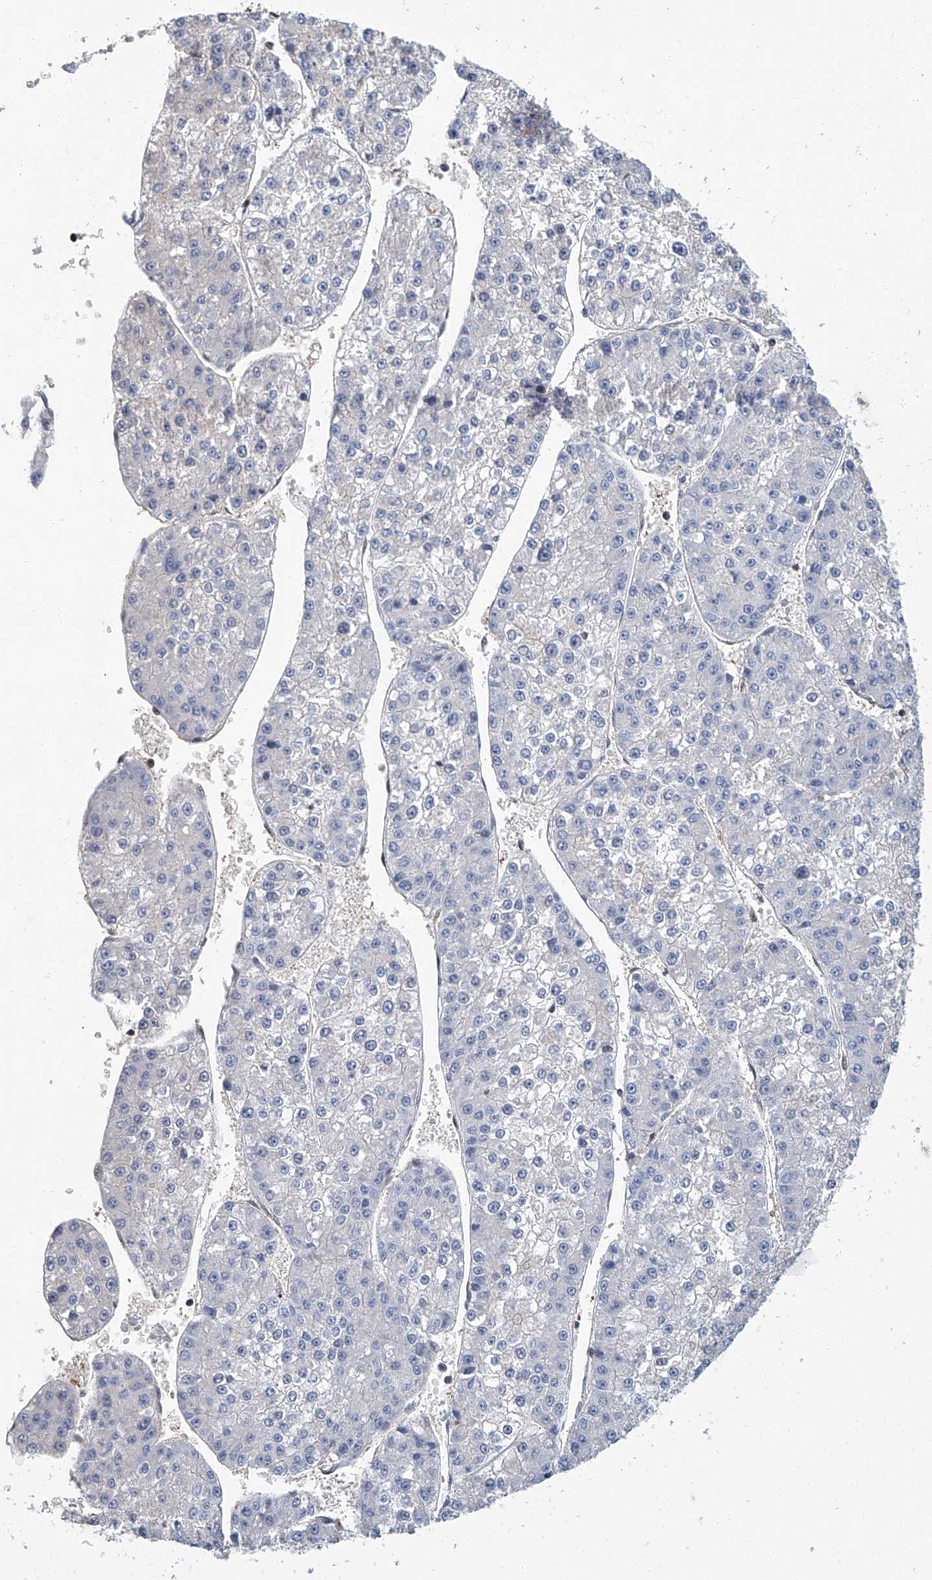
{"staining": {"intensity": "negative", "quantity": "none", "location": "none"}, "tissue": "liver cancer", "cell_type": "Tumor cells", "image_type": "cancer", "snomed": [{"axis": "morphology", "description": "Carcinoma, Hepatocellular, NOS"}, {"axis": "topography", "description": "Liver"}], "caption": "DAB (3,3'-diaminobenzidine) immunohistochemical staining of hepatocellular carcinoma (liver) exhibits no significant positivity in tumor cells.", "gene": "PSMB10", "patient": {"sex": "female", "age": 73}}